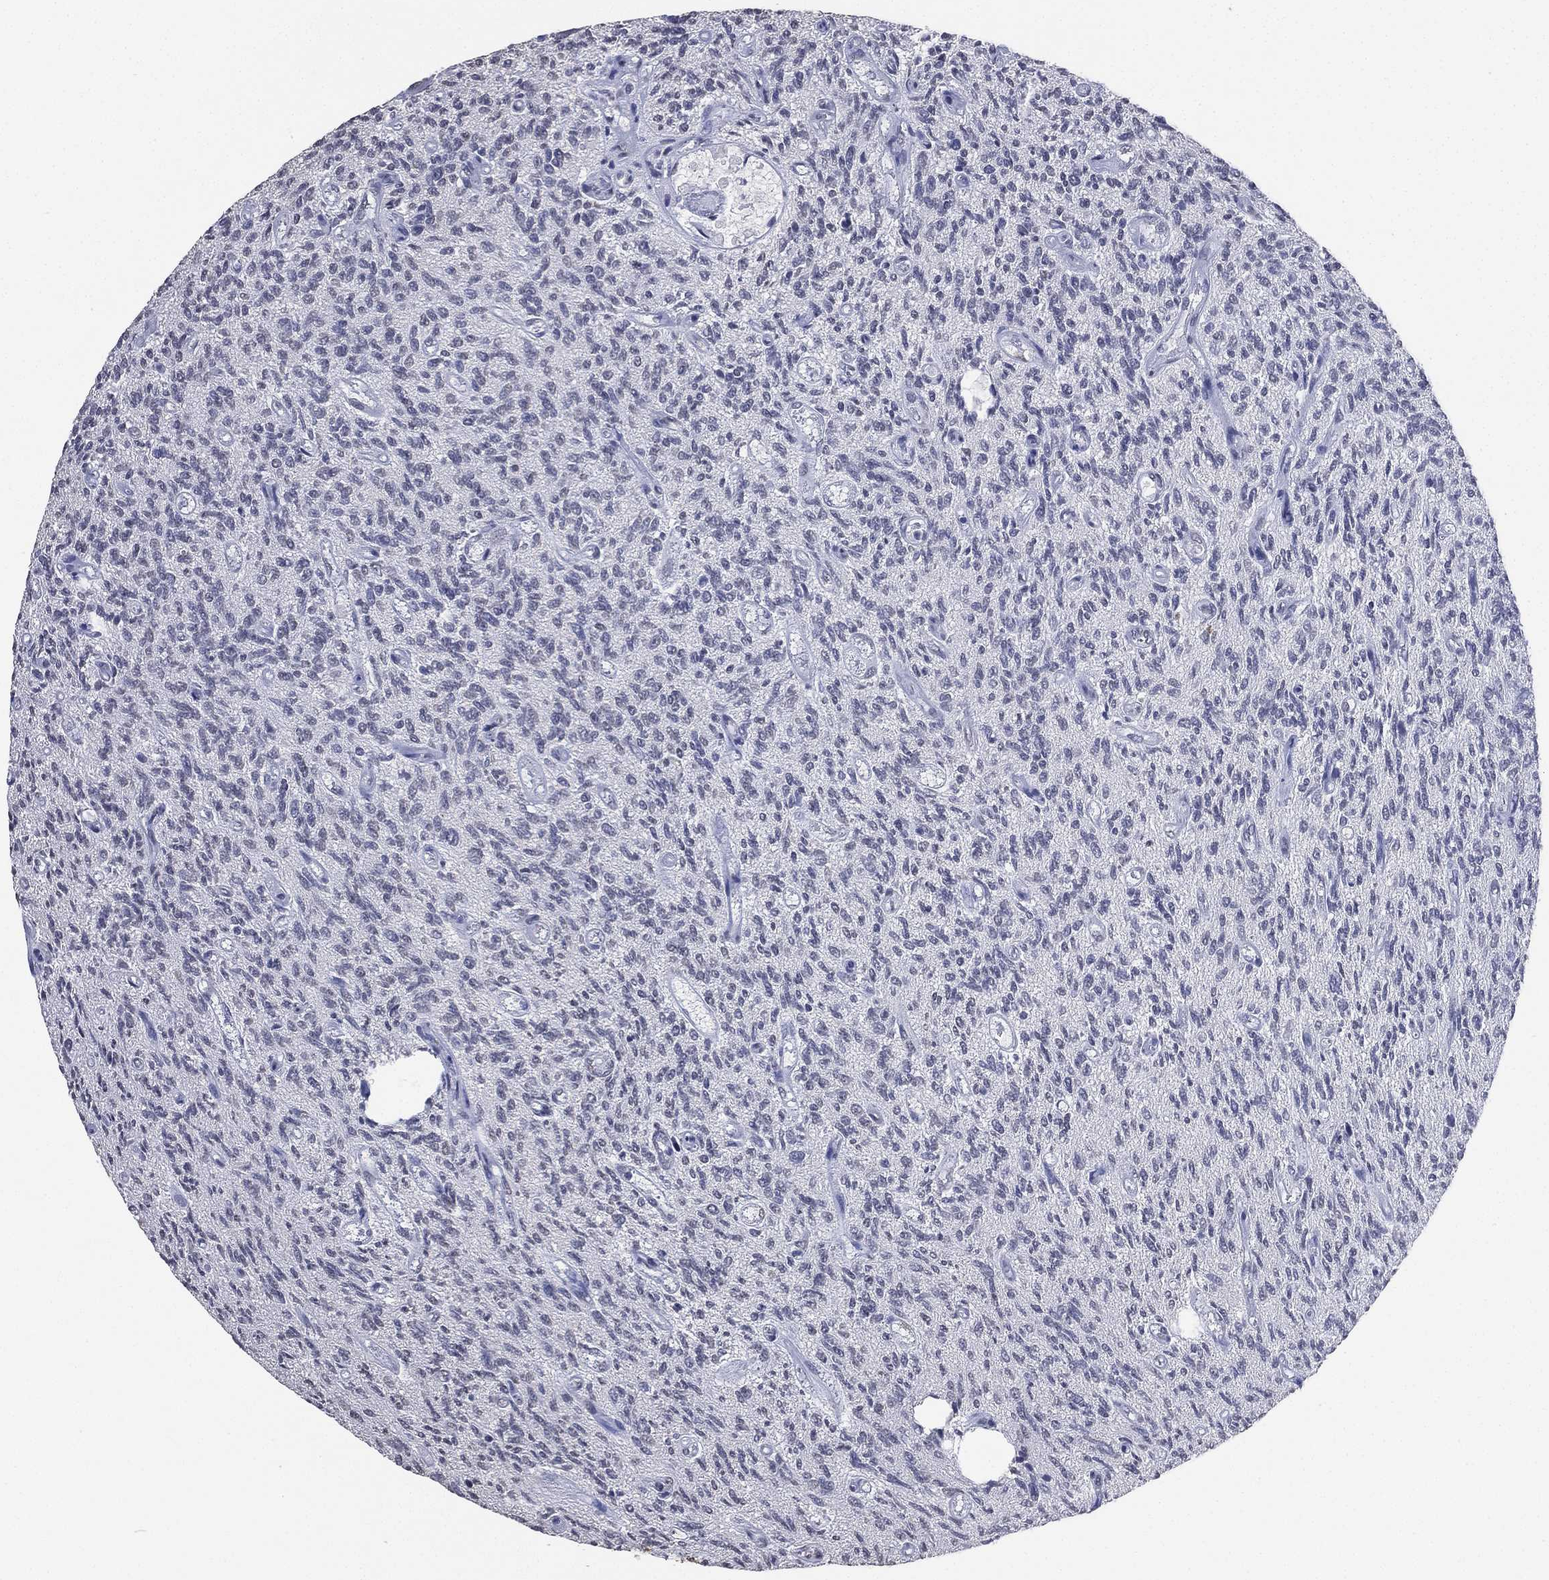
{"staining": {"intensity": "negative", "quantity": "none", "location": "none"}, "tissue": "glioma", "cell_type": "Tumor cells", "image_type": "cancer", "snomed": [{"axis": "morphology", "description": "Glioma, malignant, High grade"}, {"axis": "topography", "description": "Brain"}], "caption": "Glioma stained for a protein using IHC displays no staining tumor cells.", "gene": "ALDH7A1", "patient": {"sex": "male", "age": 64}}